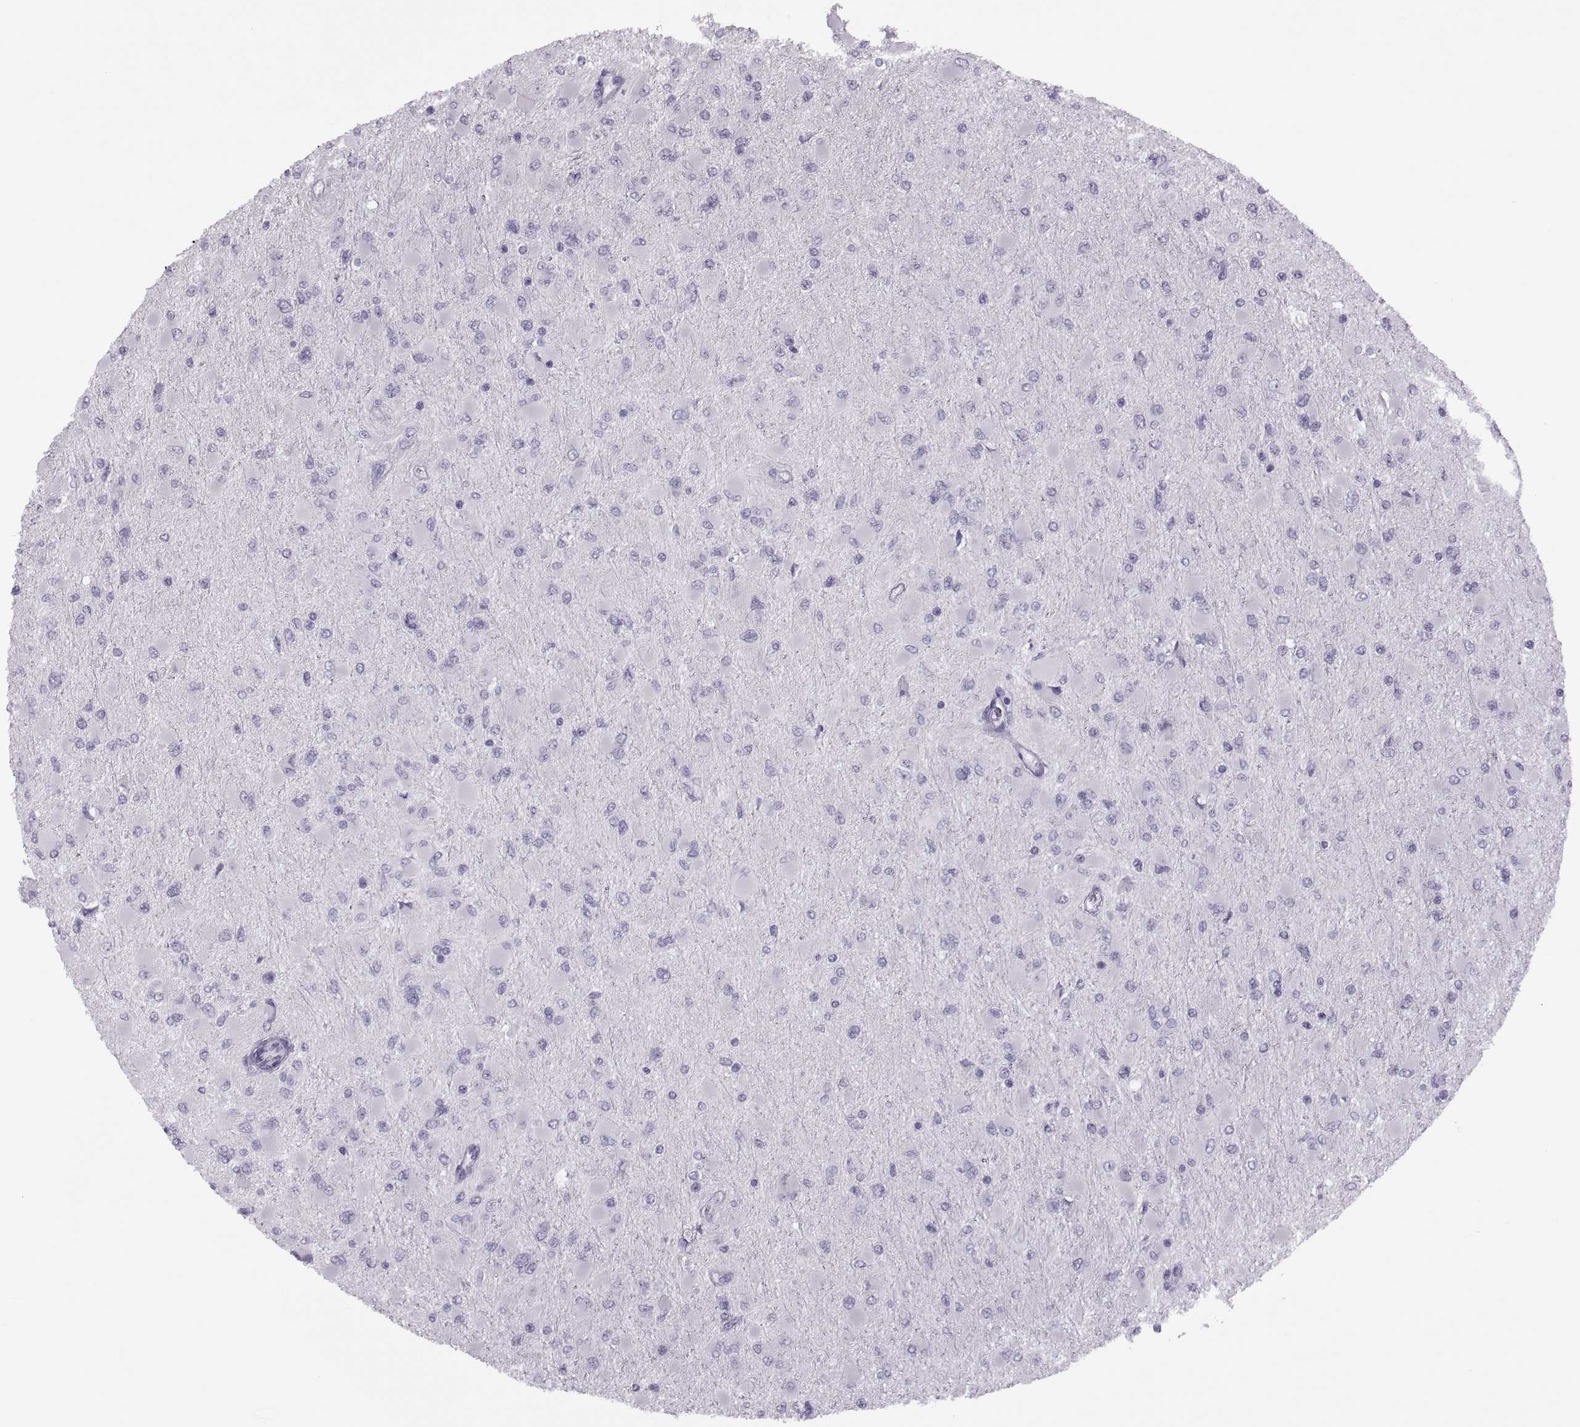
{"staining": {"intensity": "negative", "quantity": "none", "location": "none"}, "tissue": "glioma", "cell_type": "Tumor cells", "image_type": "cancer", "snomed": [{"axis": "morphology", "description": "Glioma, malignant, High grade"}, {"axis": "topography", "description": "Cerebral cortex"}], "caption": "This is a micrograph of IHC staining of glioma, which shows no expression in tumor cells.", "gene": "FAM24A", "patient": {"sex": "female", "age": 36}}